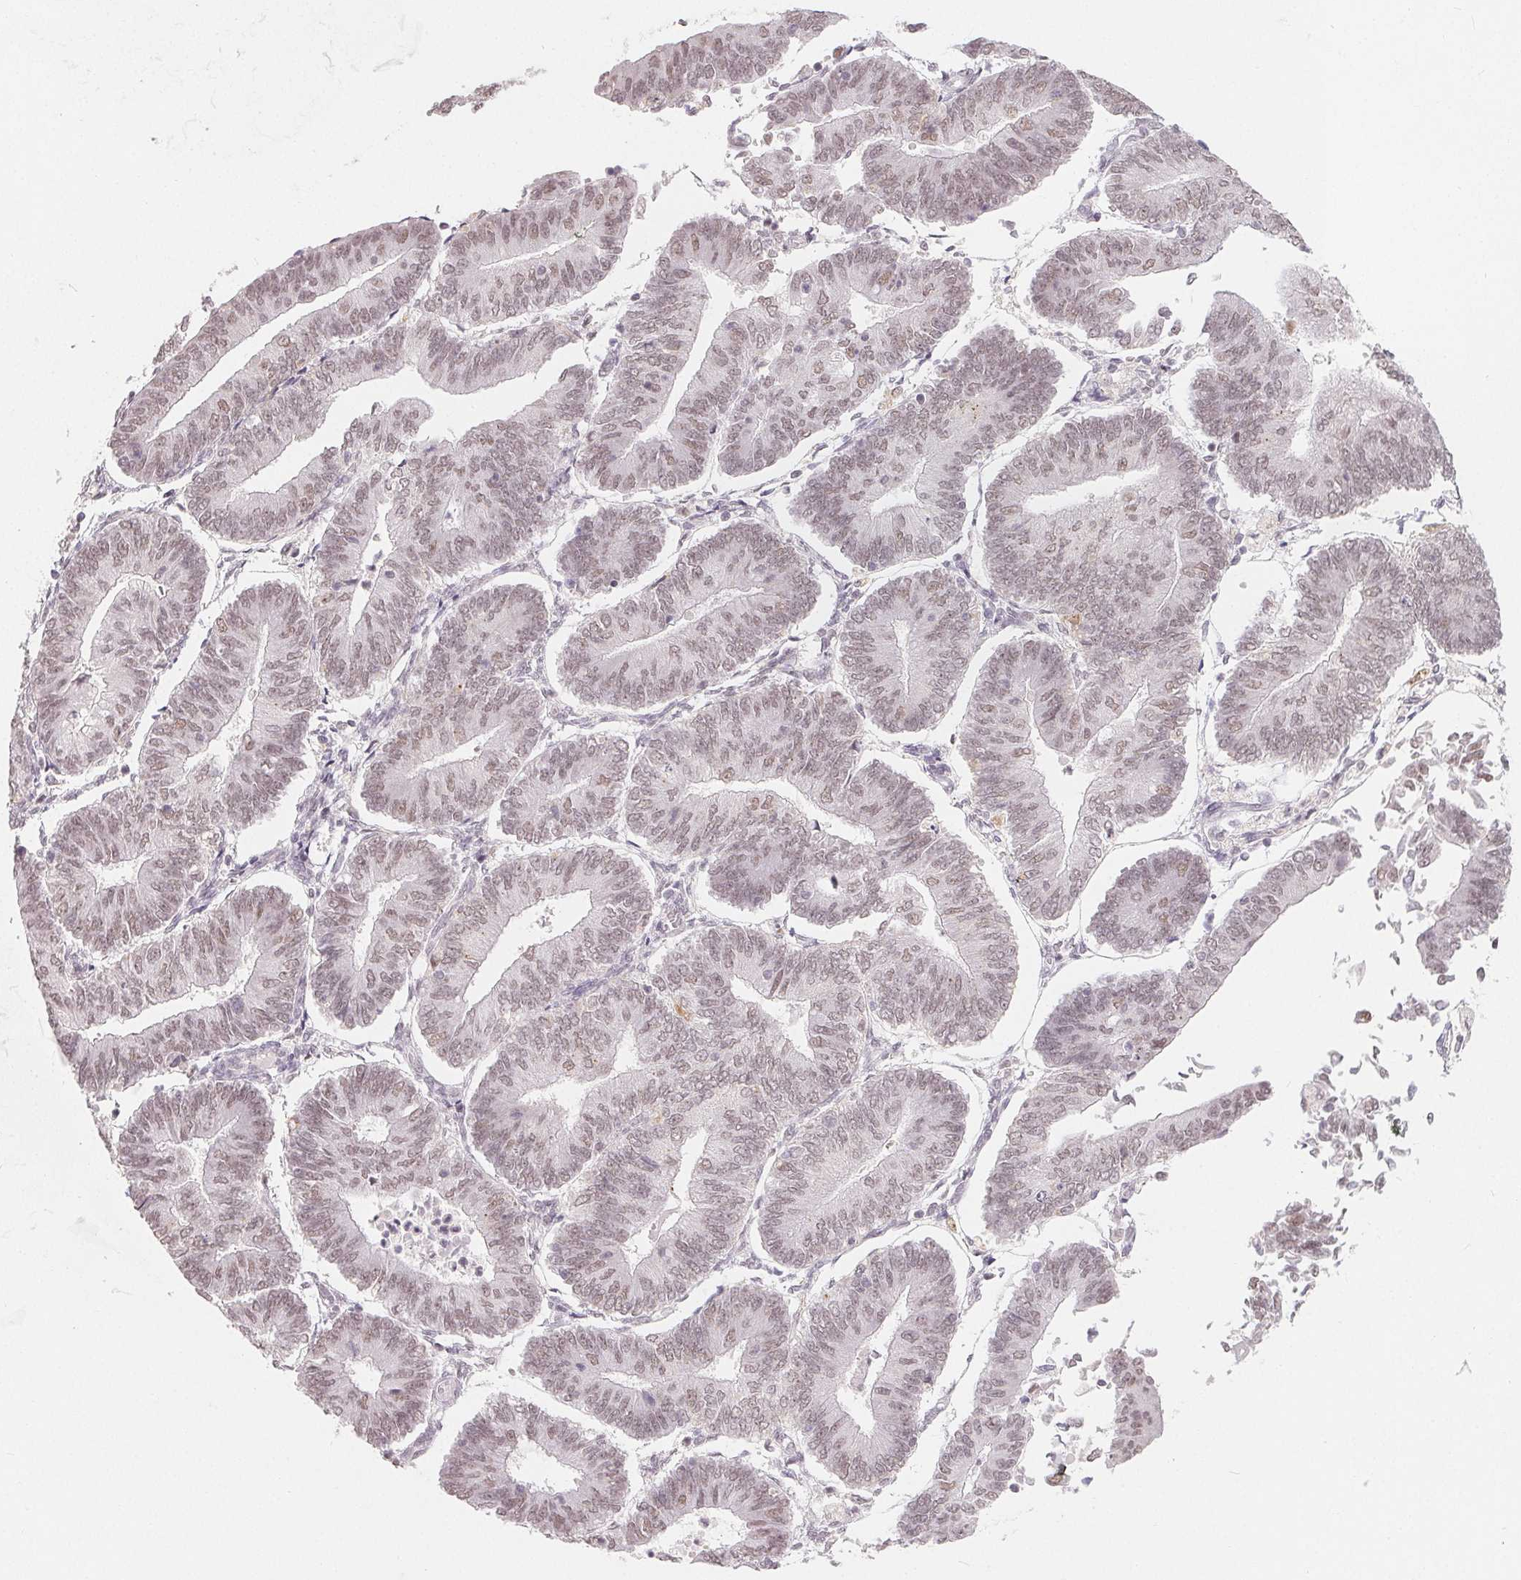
{"staining": {"intensity": "weak", "quantity": "25%-75%", "location": "nuclear"}, "tissue": "endometrial cancer", "cell_type": "Tumor cells", "image_type": "cancer", "snomed": [{"axis": "morphology", "description": "Adenocarcinoma, NOS"}, {"axis": "topography", "description": "Endometrium"}], "caption": "Protein staining of endometrial cancer (adenocarcinoma) tissue demonstrates weak nuclear positivity in about 25%-75% of tumor cells.", "gene": "NXF3", "patient": {"sex": "female", "age": 65}}